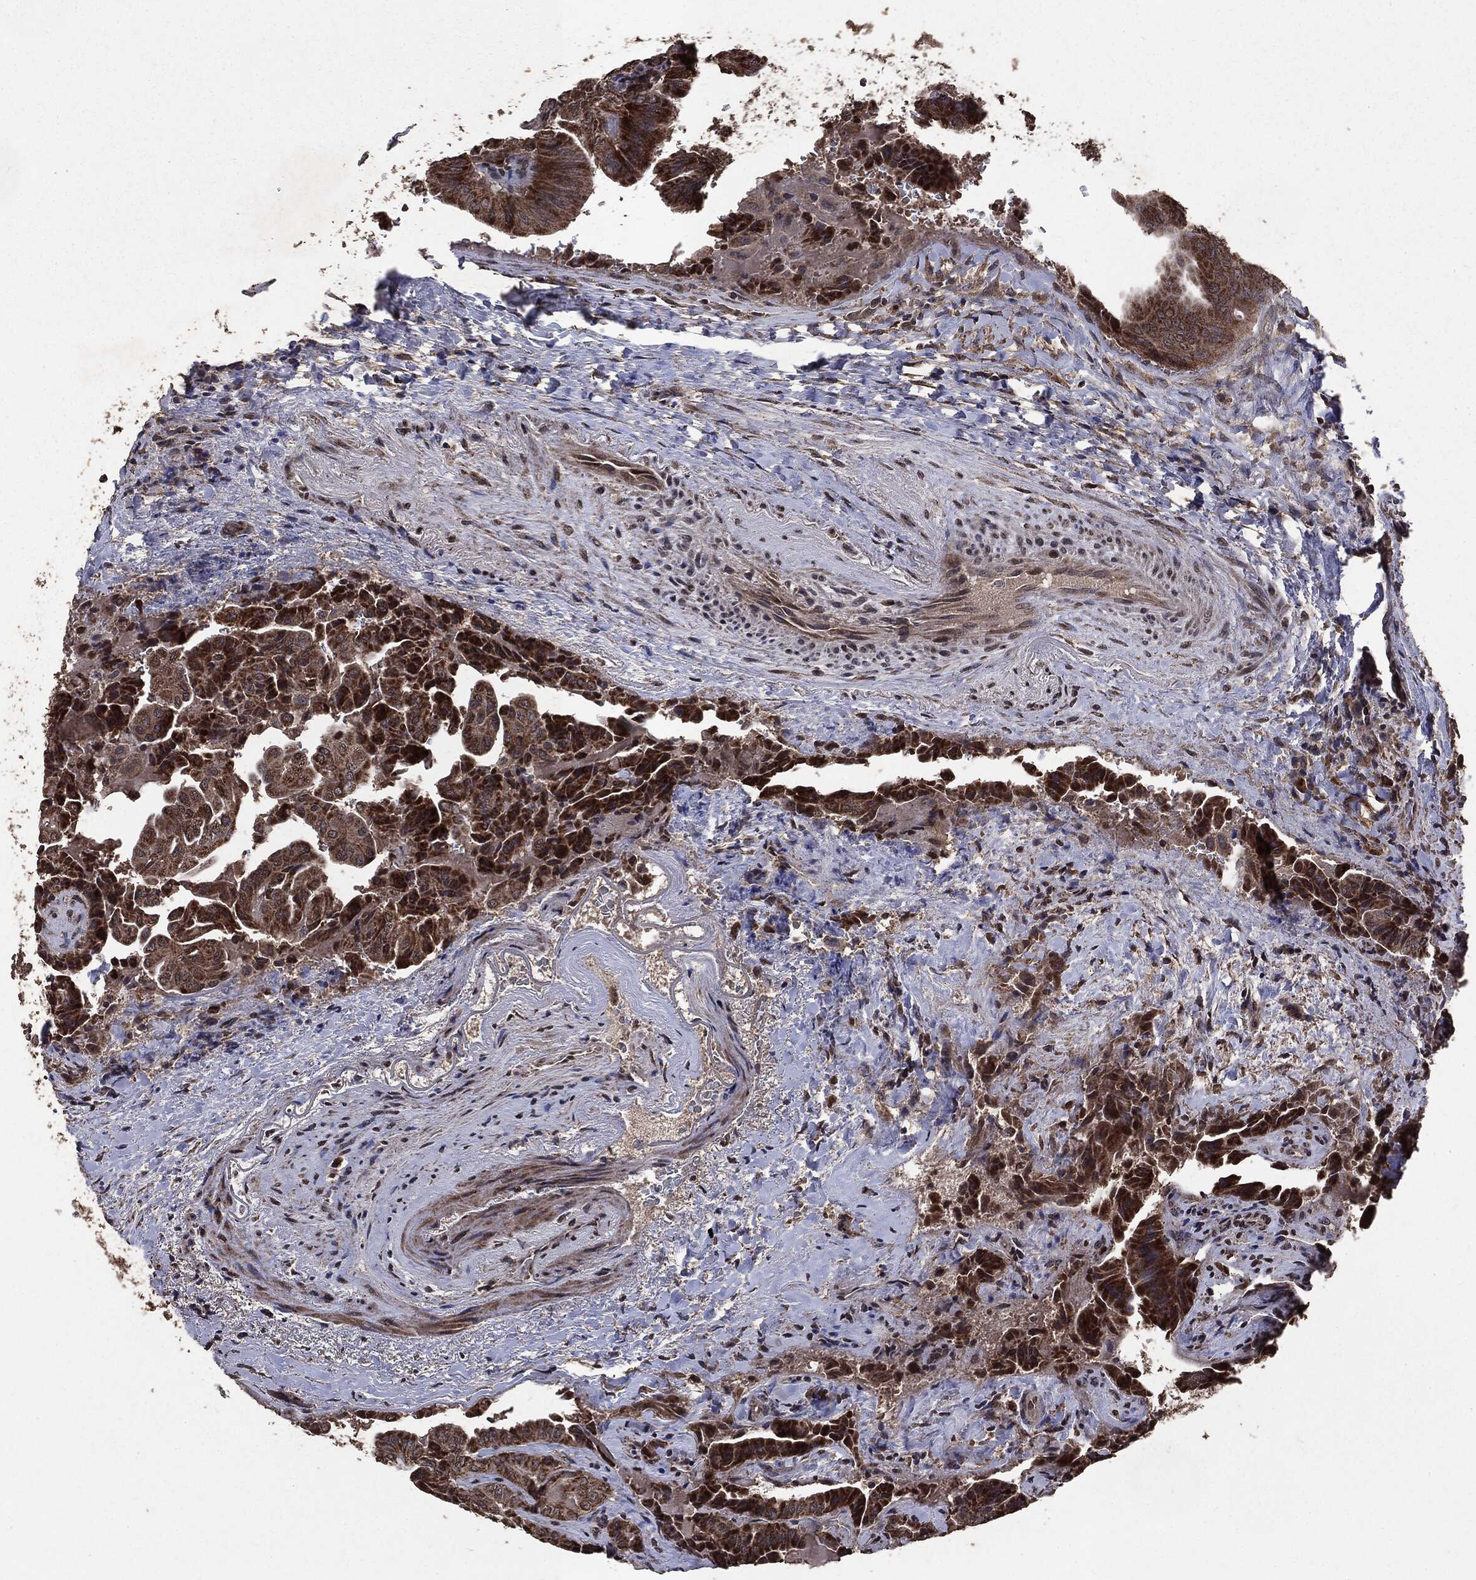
{"staining": {"intensity": "strong", "quantity": ">75%", "location": "cytoplasmic/membranous"}, "tissue": "thyroid cancer", "cell_type": "Tumor cells", "image_type": "cancer", "snomed": [{"axis": "morphology", "description": "Papillary adenocarcinoma, NOS"}, {"axis": "topography", "description": "Thyroid gland"}], "caption": "Strong cytoplasmic/membranous protein expression is identified in about >75% of tumor cells in thyroid cancer (papillary adenocarcinoma).", "gene": "PPP6R2", "patient": {"sex": "female", "age": 68}}